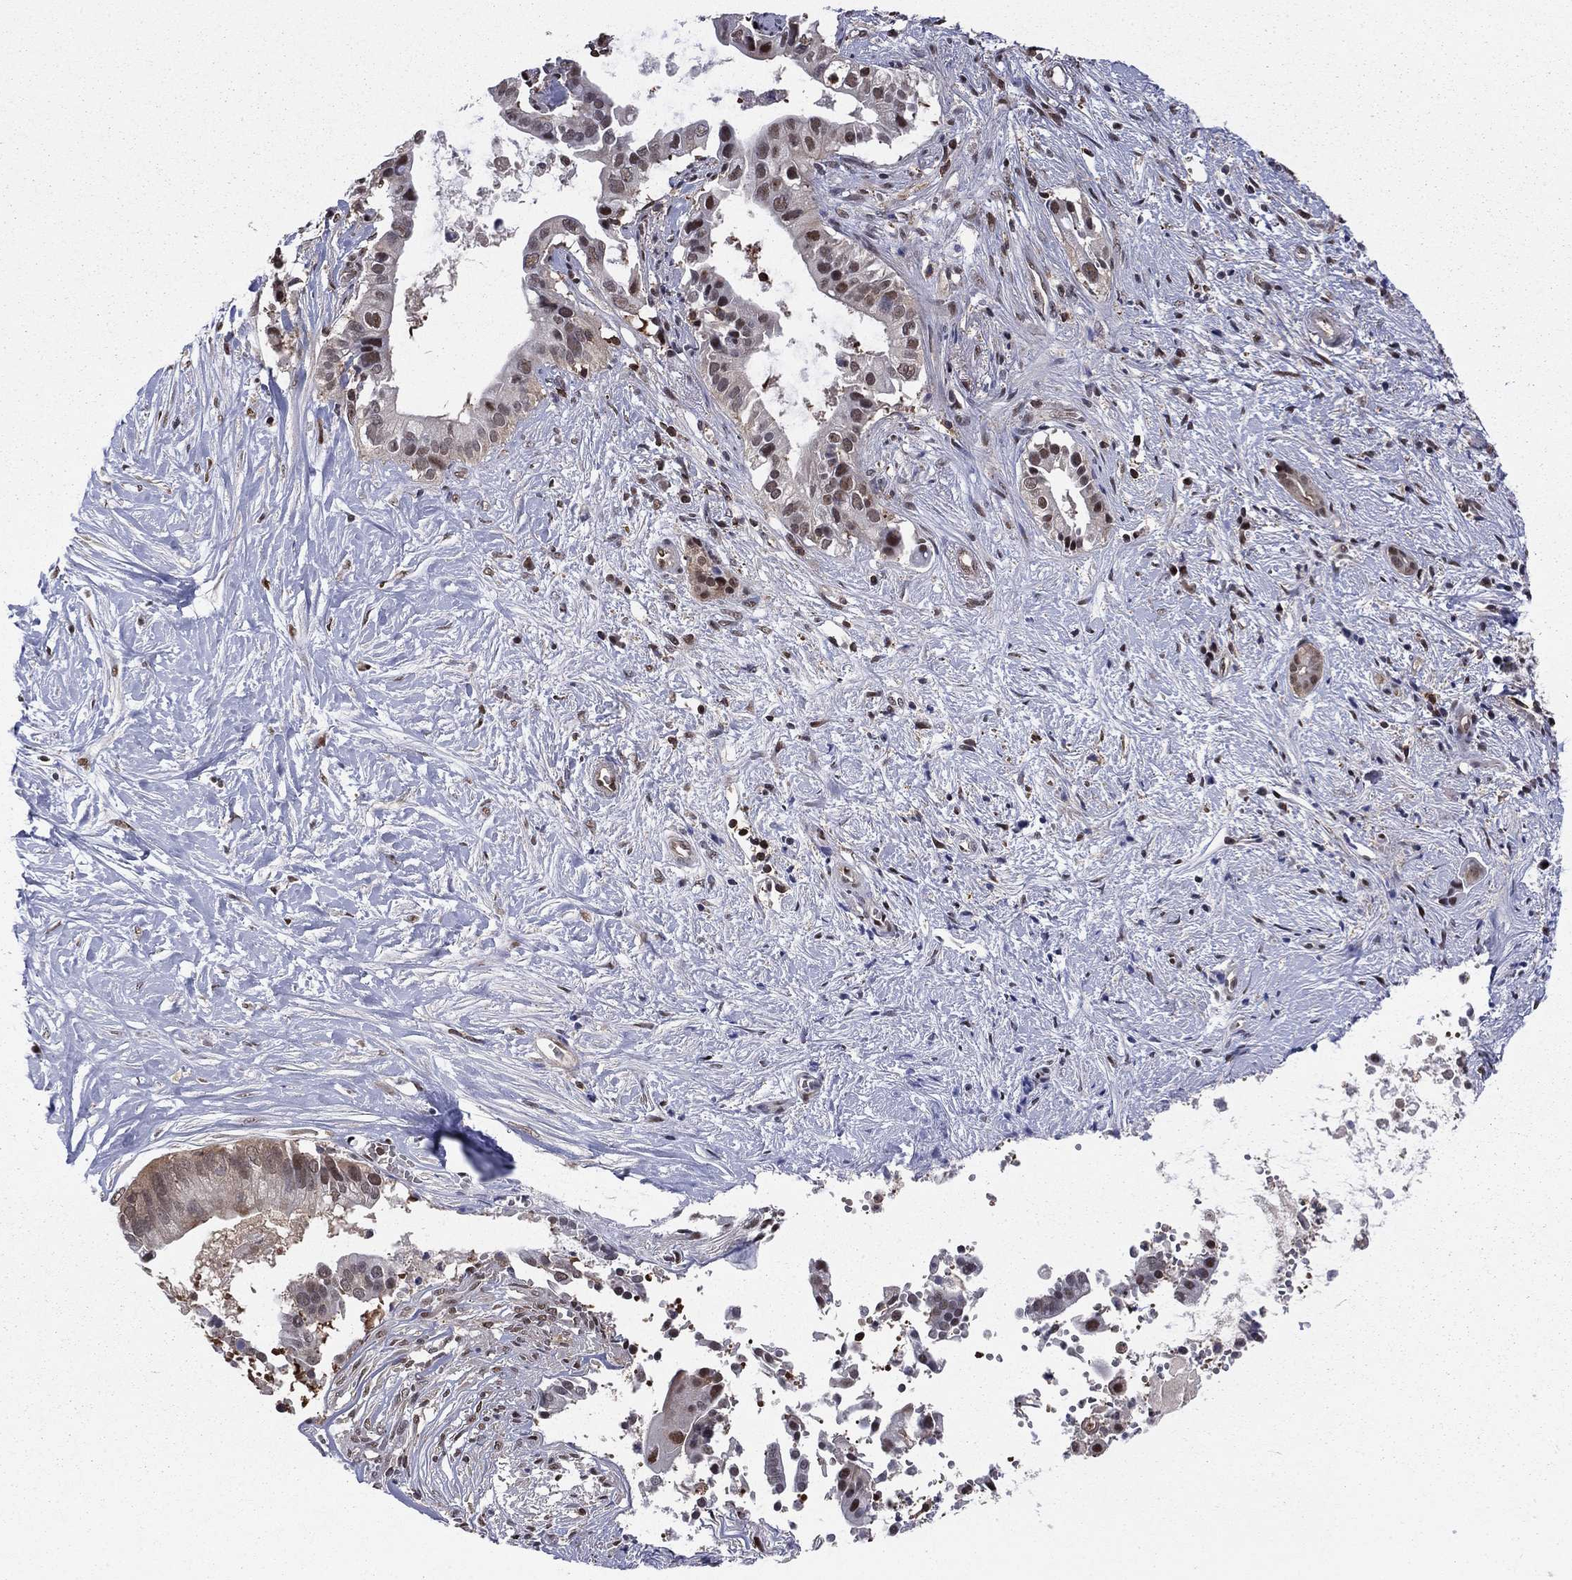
{"staining": {"intensity": "moderate", "quantity": "<25%", "location": "nuclear"}, "tissue": "pancreatic cancer", "cell_type": "Tumor cells", "image_type": "cancer", "snomed": [{"axis": "morphology", "description": "Adenocarcinoma, NOS"}, {"axis": "topography", "description": "Pancreas"}], "caption": "A micrograph showing moderate nuclear expression in approximately <25% of tumor cells in adenocarcinoma (pancreatic), as visualized by brown immunohistochemical staining.", "gene": "PSMD2", "patient": {"sex": "male", "age": 61}}